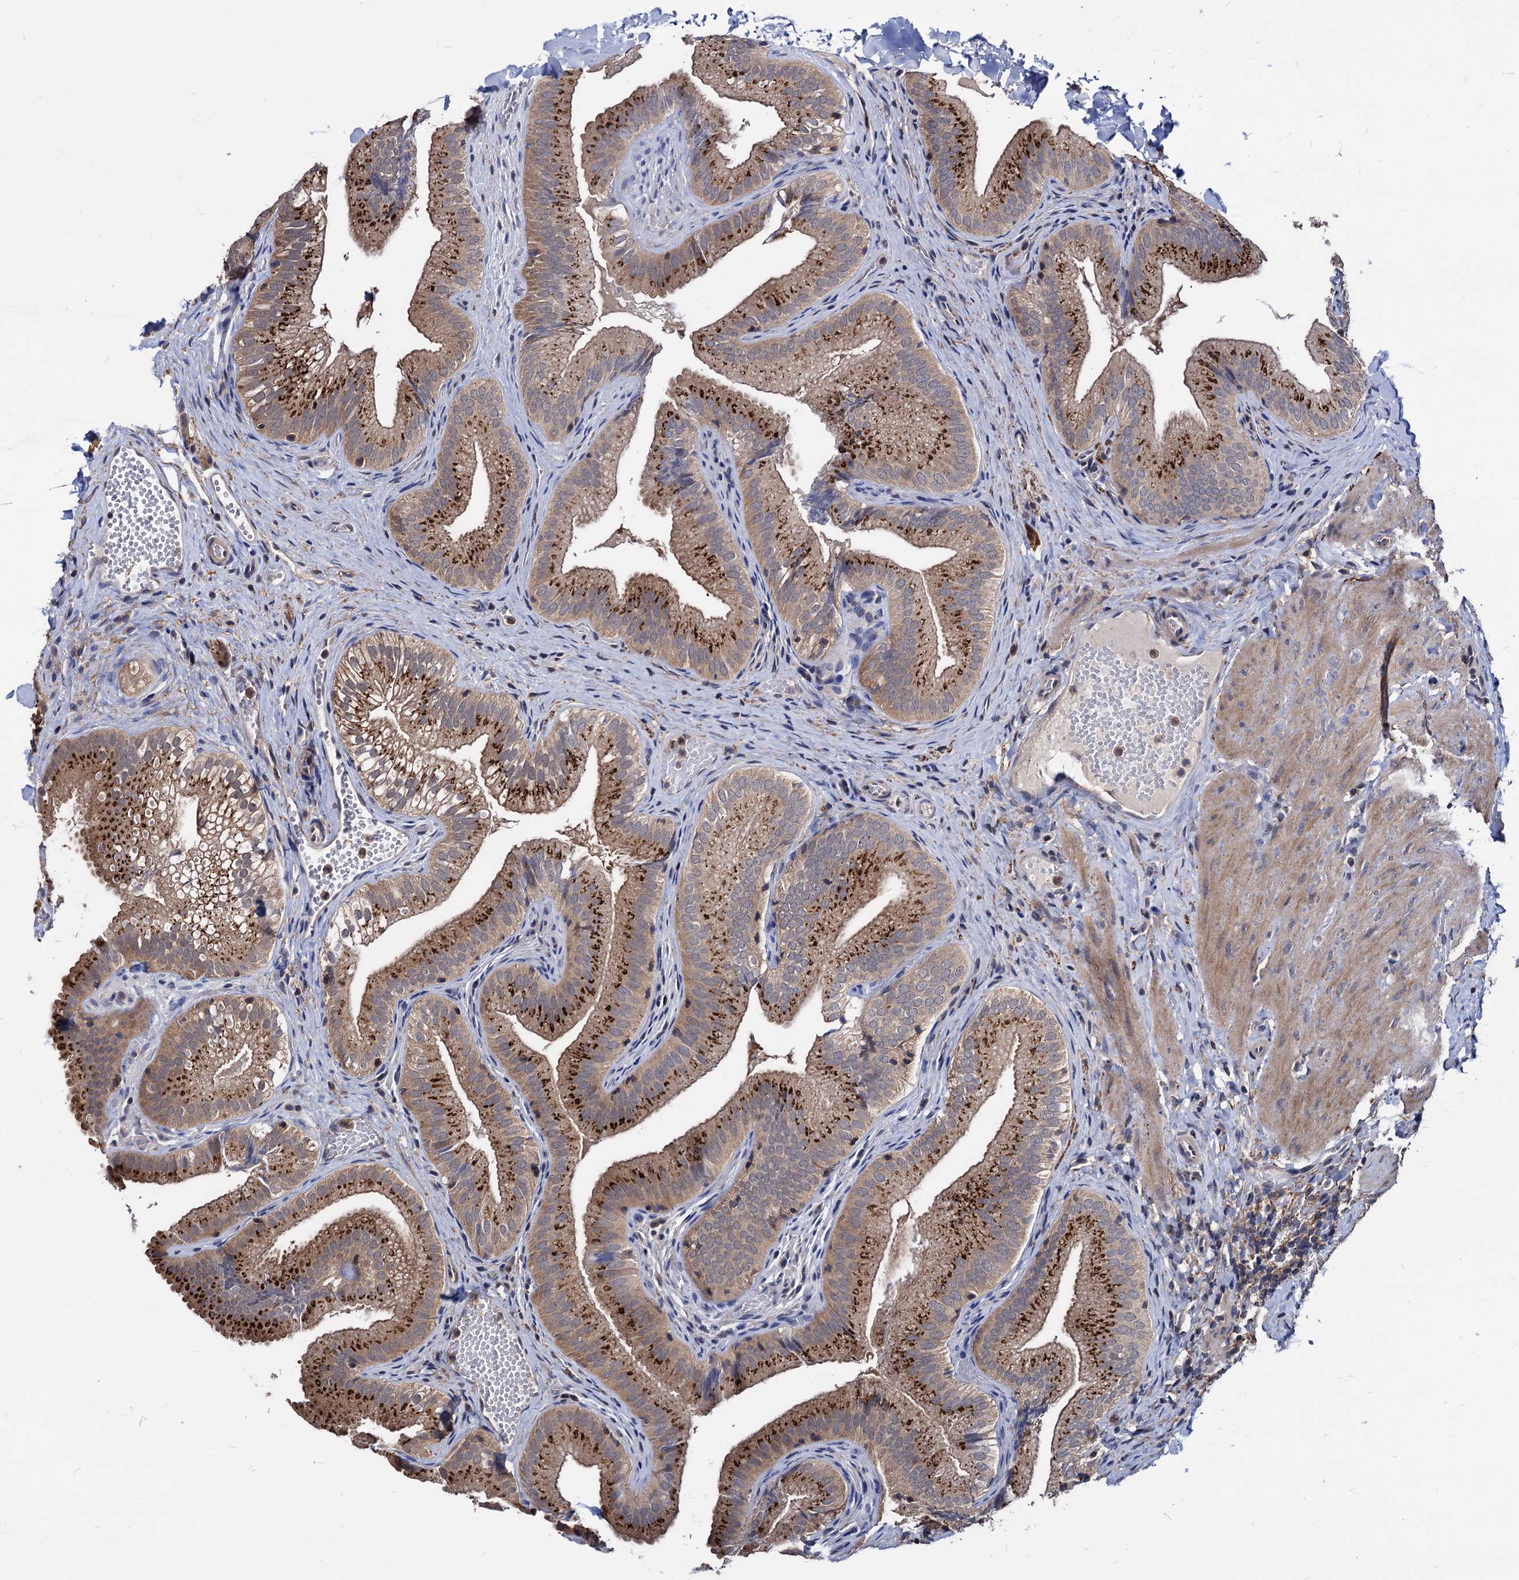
{"staining": {"intensity": "strong", "quantity": ">75%", "location": "cytoplasmic/membranous"}, "tissue": "gallbladder", "cell_type": "Glandular cells", "image_type": "normal", "snomed": [{"axis": "morphology", "description": "Normal tissue, NOS"}, {"axis": "topography", "description": "Gallbladder"}], "caption": "An immunohistochemistry (IHC) histopathology image of unremarkable tissue is shown. Protein staining in brown labels strong cytoplasmic/membranous positivity in gallbladder within glandular cells.", "gene": "ESD", "patient": {"sex": "female", "age": 30}}